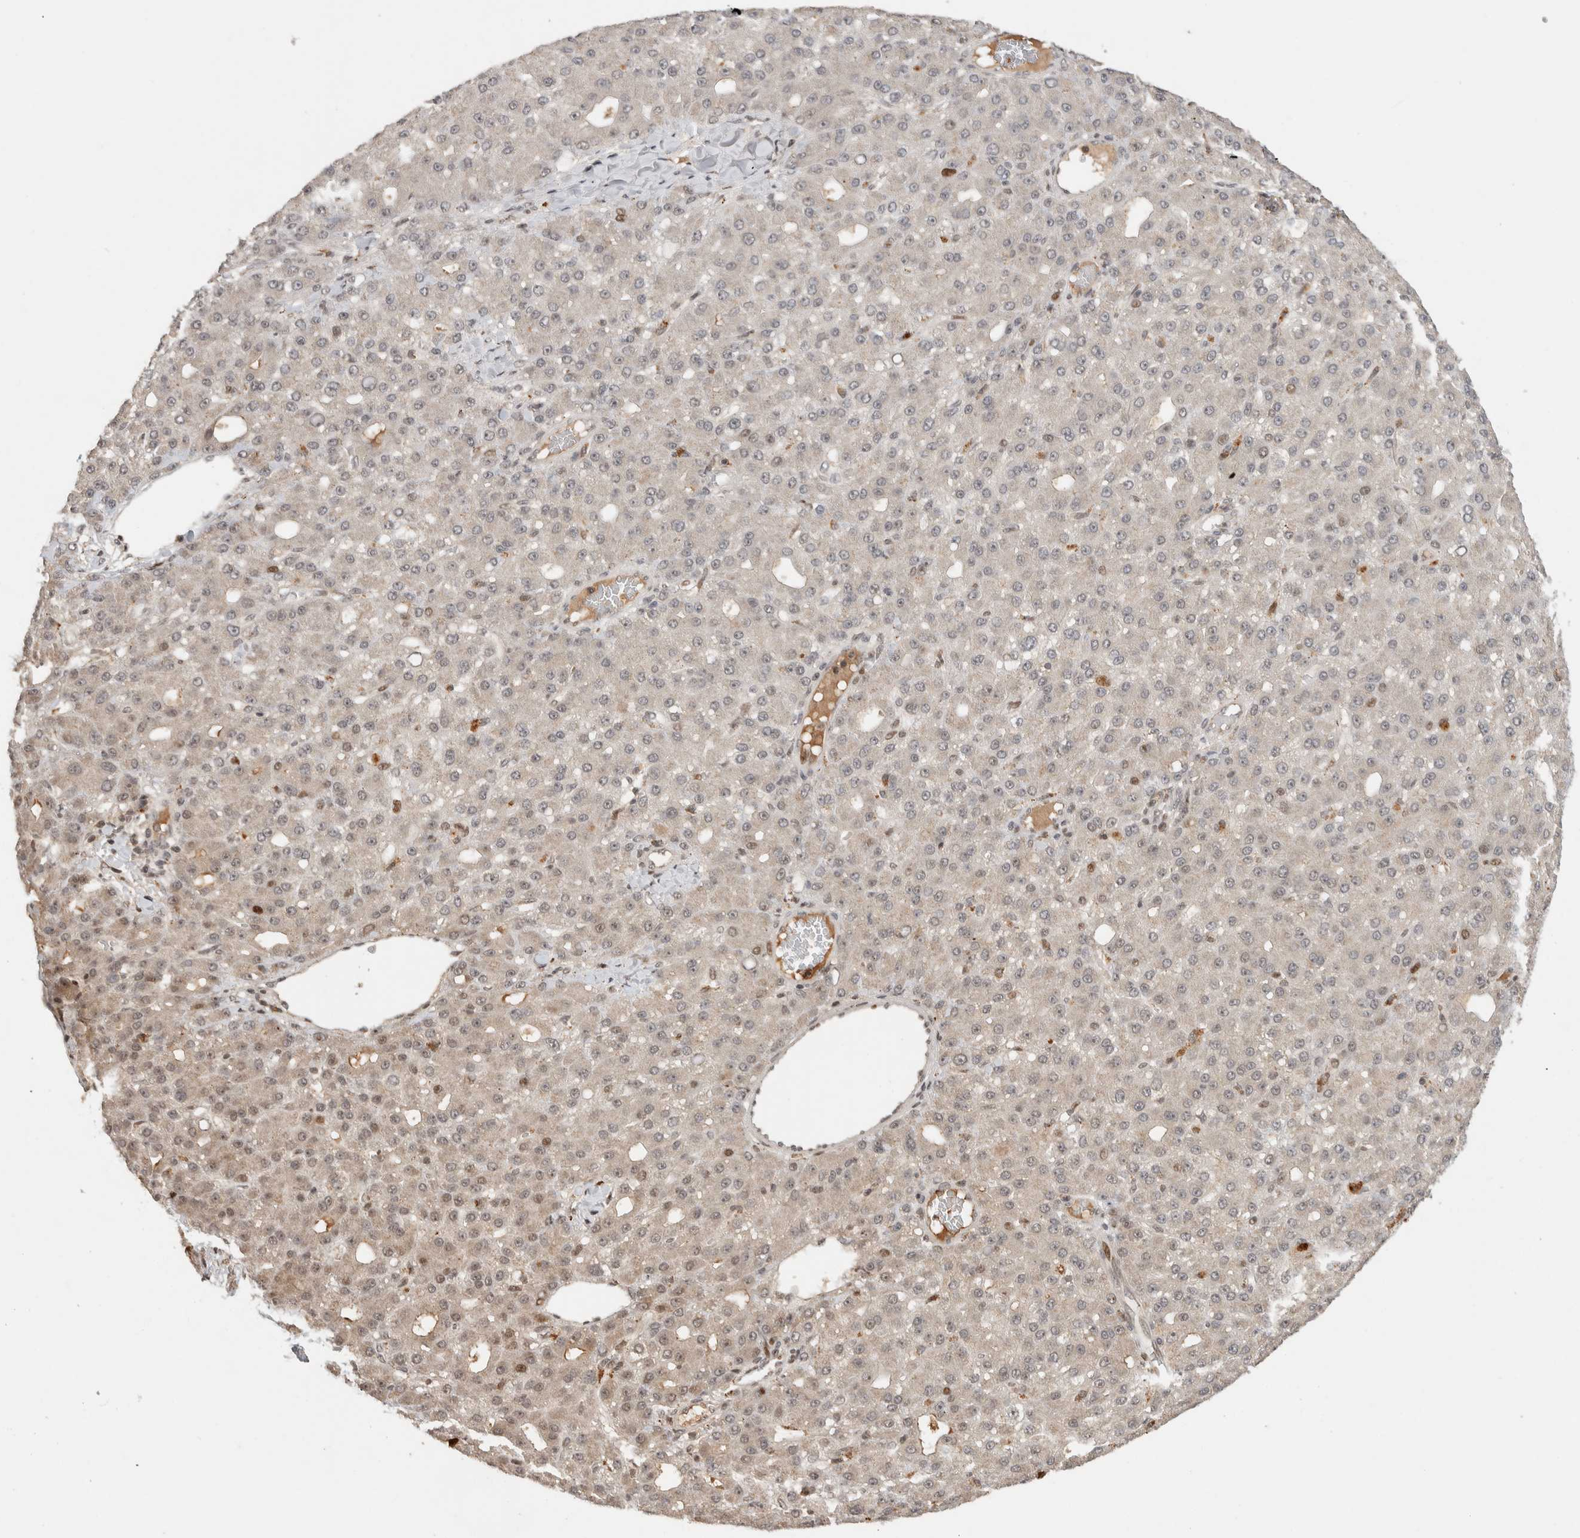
{"staining": {"intensity": "negative", "quantity": "none", "location": "none"}, "tissue": "liver cancer", "cell_type": "Tumor cells", "image_type": "cancer", "snomed": [{"axis": "morphology", "description": "Carcinoma, Hepatocellular, NOS"}, {"axis": "topography", "description": "Liver"}], "caption": "This is a histopathology image of IHC staining of liver cancer (hepatocellular carcinoma), which shows no expression in tumor cells. (IHC, brightfield microscopy, high magnification).", "gene": "ZNF521", "patient": {"sex": "male", "age": 67}}